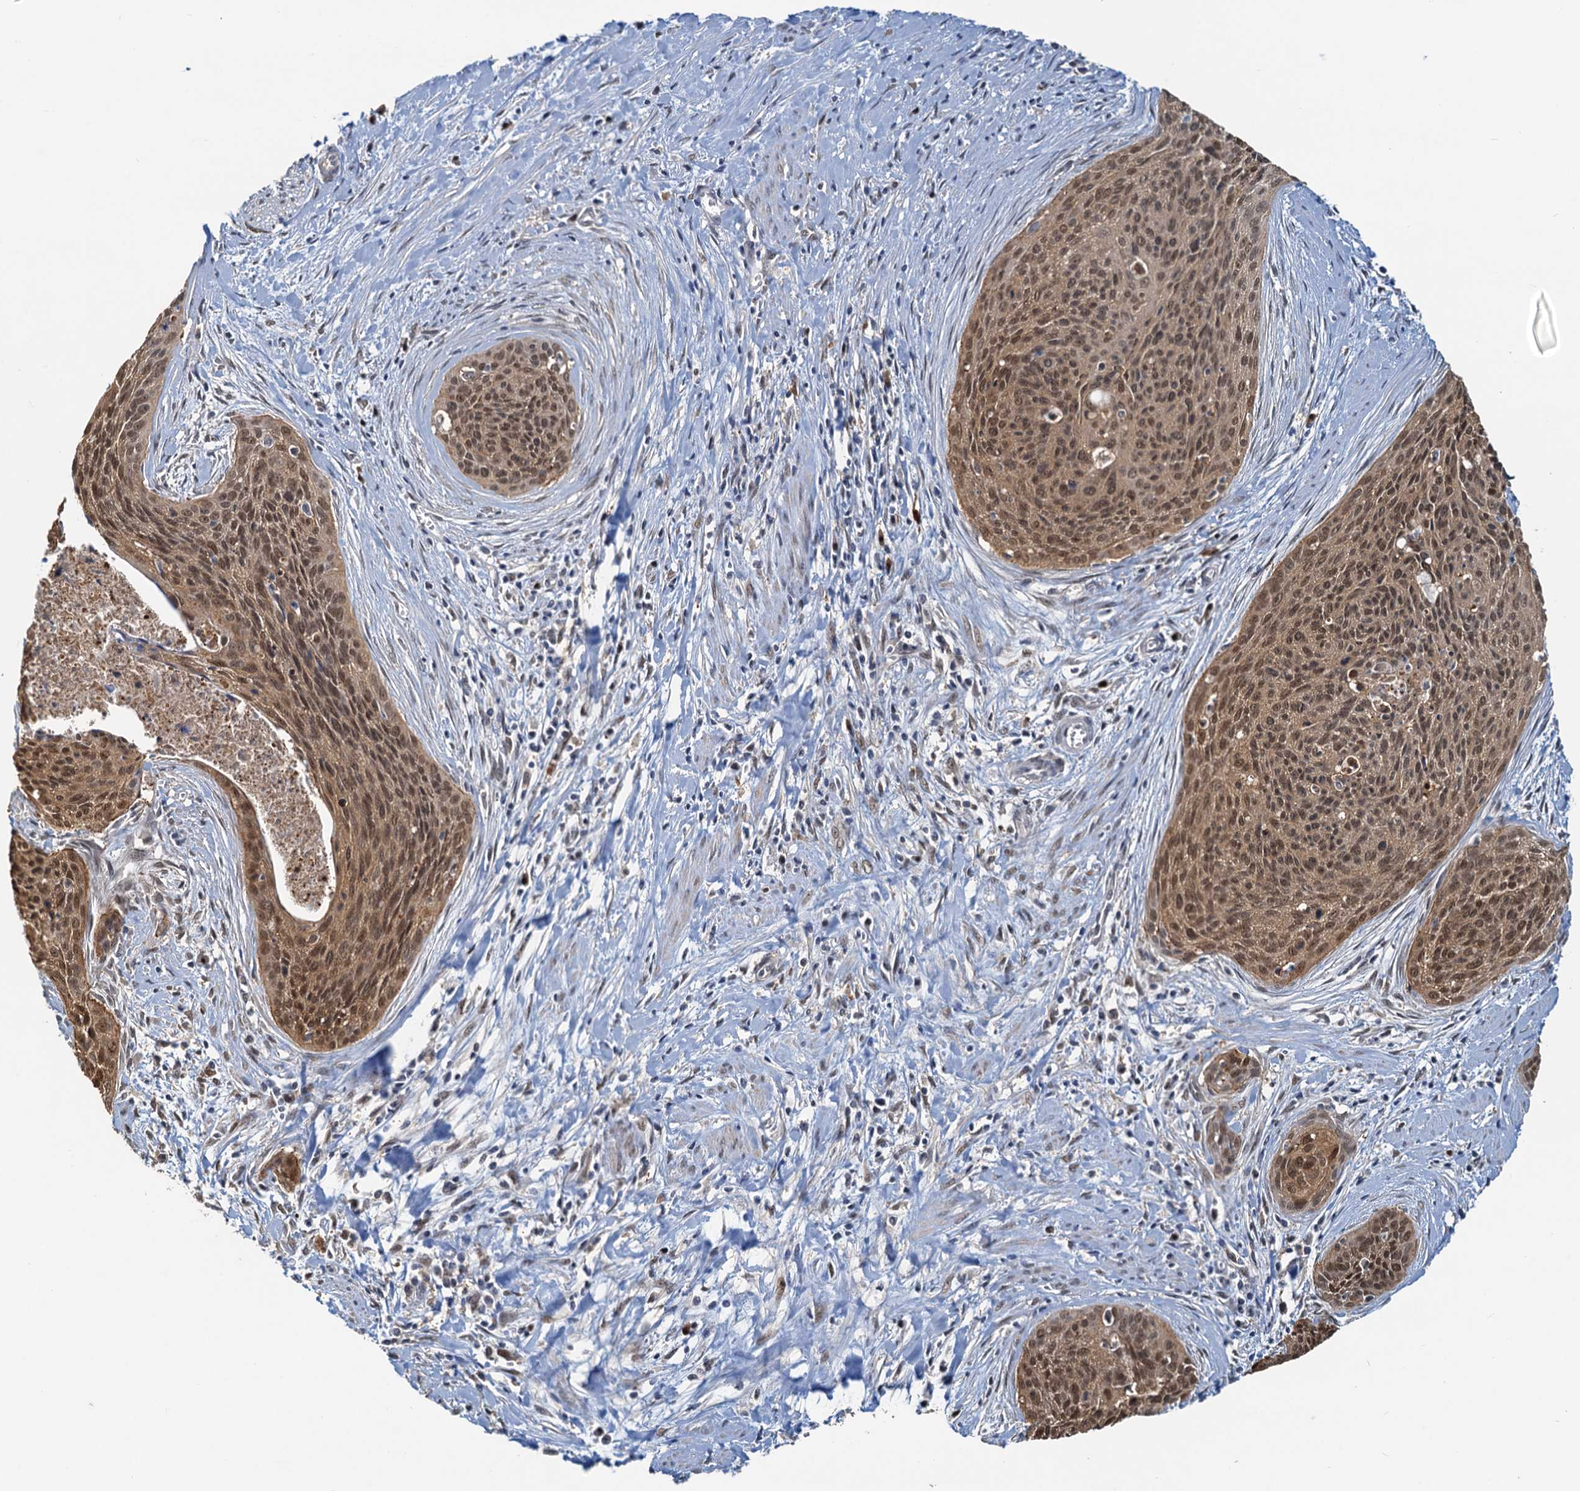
{"staining": {"intensity": "moderate", "quantity": ">75%", "location": "cytoplasmic/membranous,nuclear"}, "tissue": "cervical cancer", "cell_type": "Tumor cells", "image_type": "cancer", "snomed": [{"axis": "morphology", "description": "Squamous cell carcinoma, NOS"}, {"axis": "topography", "description": "Cervix"}], "caption": "There is medium levels of moderate cytoplasmic/membranous and nuclear staining in tumor cells of cervical cancer, as demonstrated by immunohistochemical staining (brown color).", "gene": "SPINDOC", "patient": {"sex": "female", "age": 55}}